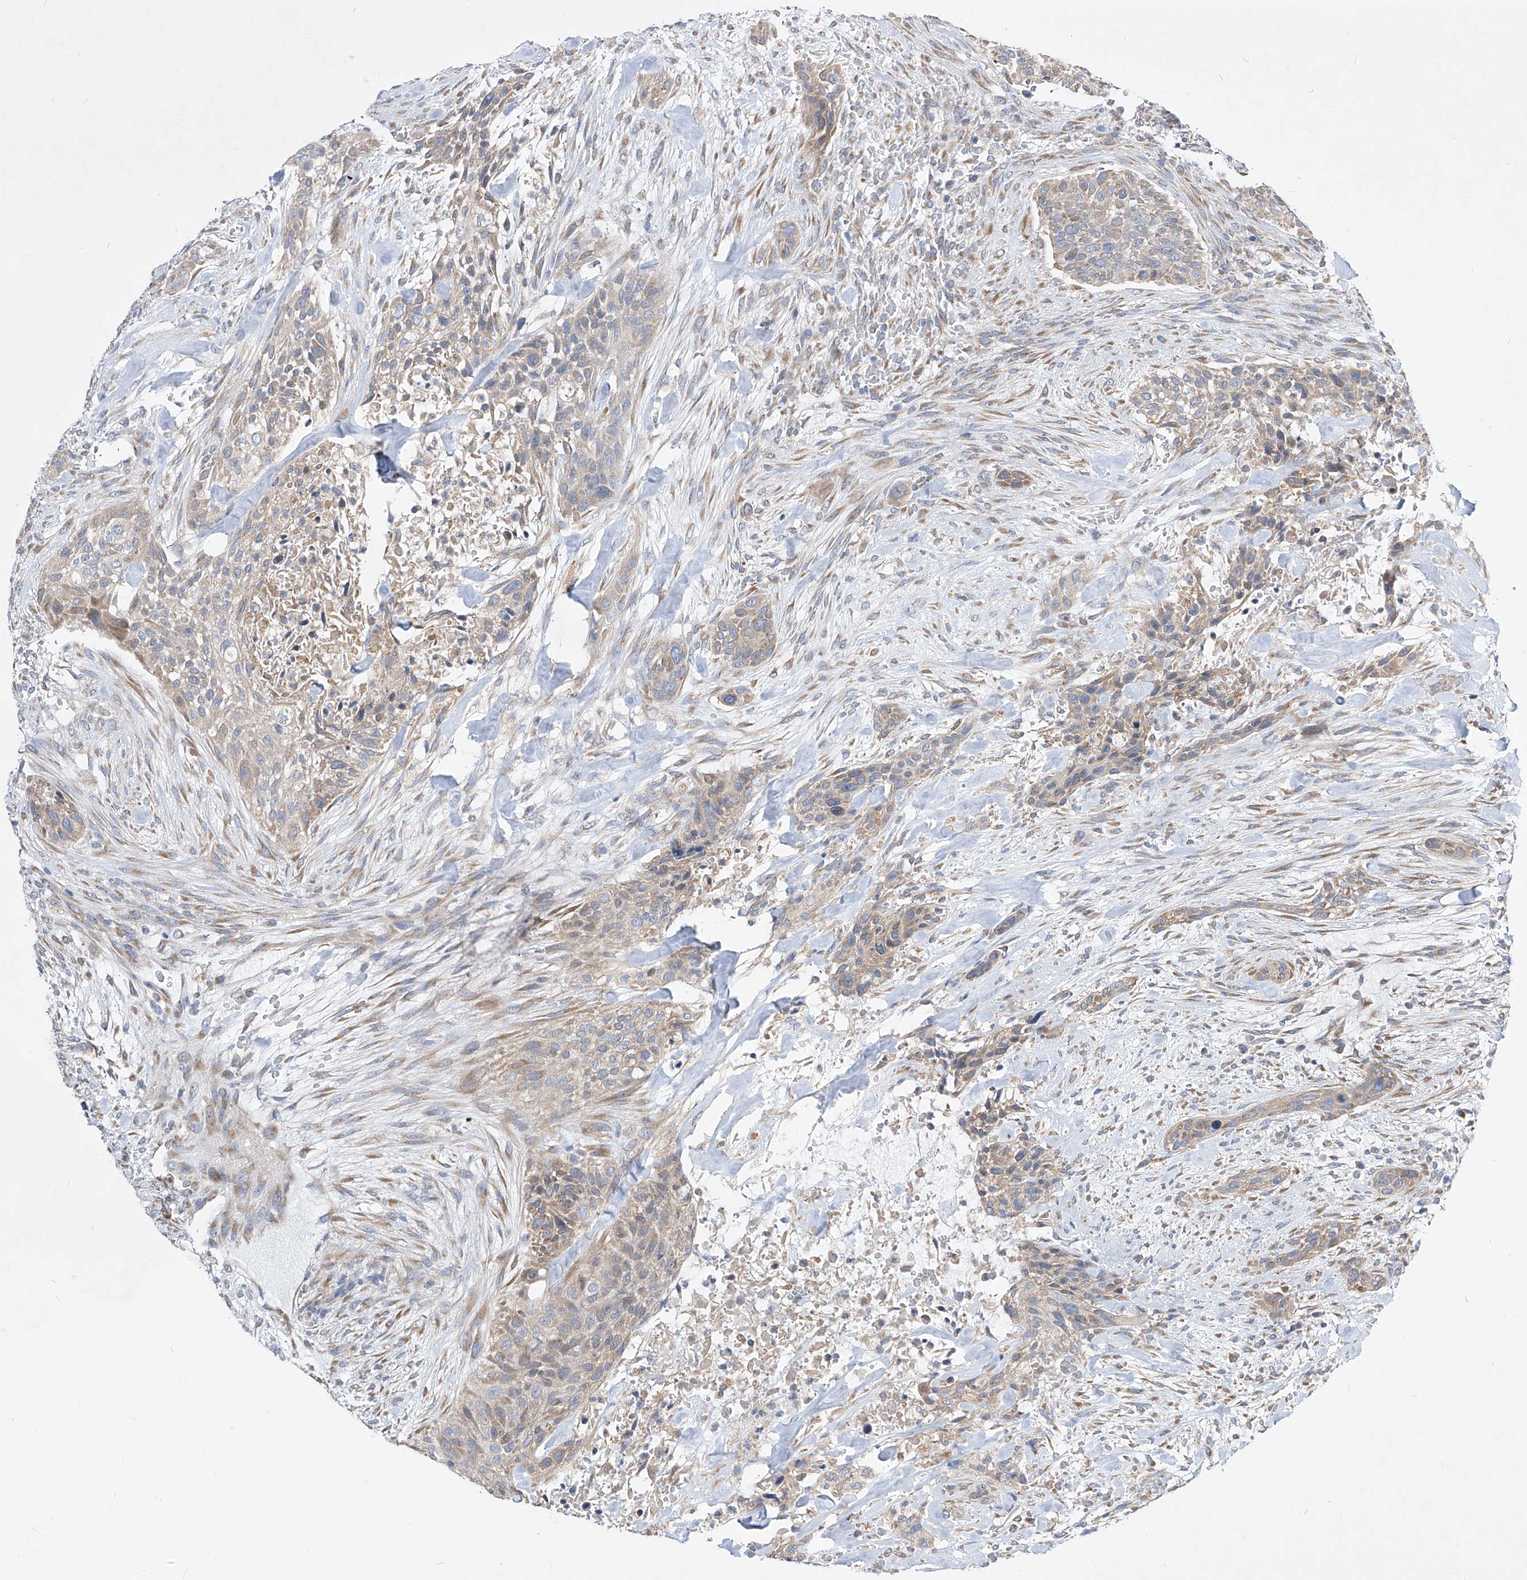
{"staining": {"intensity": "weak", "quantity": "25%-75%", "location": "cytoplasmic/membranous"}, "tissue": "urothelial cancer", "cell_type": "Tumor cells", "image_type": "cancer", "snomed": [{"axis": "morphology", "description": "Urothelial carcinoma, High grade"}, {"axis": "topography", "description": "Urinary bladder"}], "caption": "Urothelial cancer tissue reveals weak cytoplasmic/membranous positivity in about 25%-75% of tumor cells", "gene": "UFL1", "patient": {"sex": "male", "age": 35}}